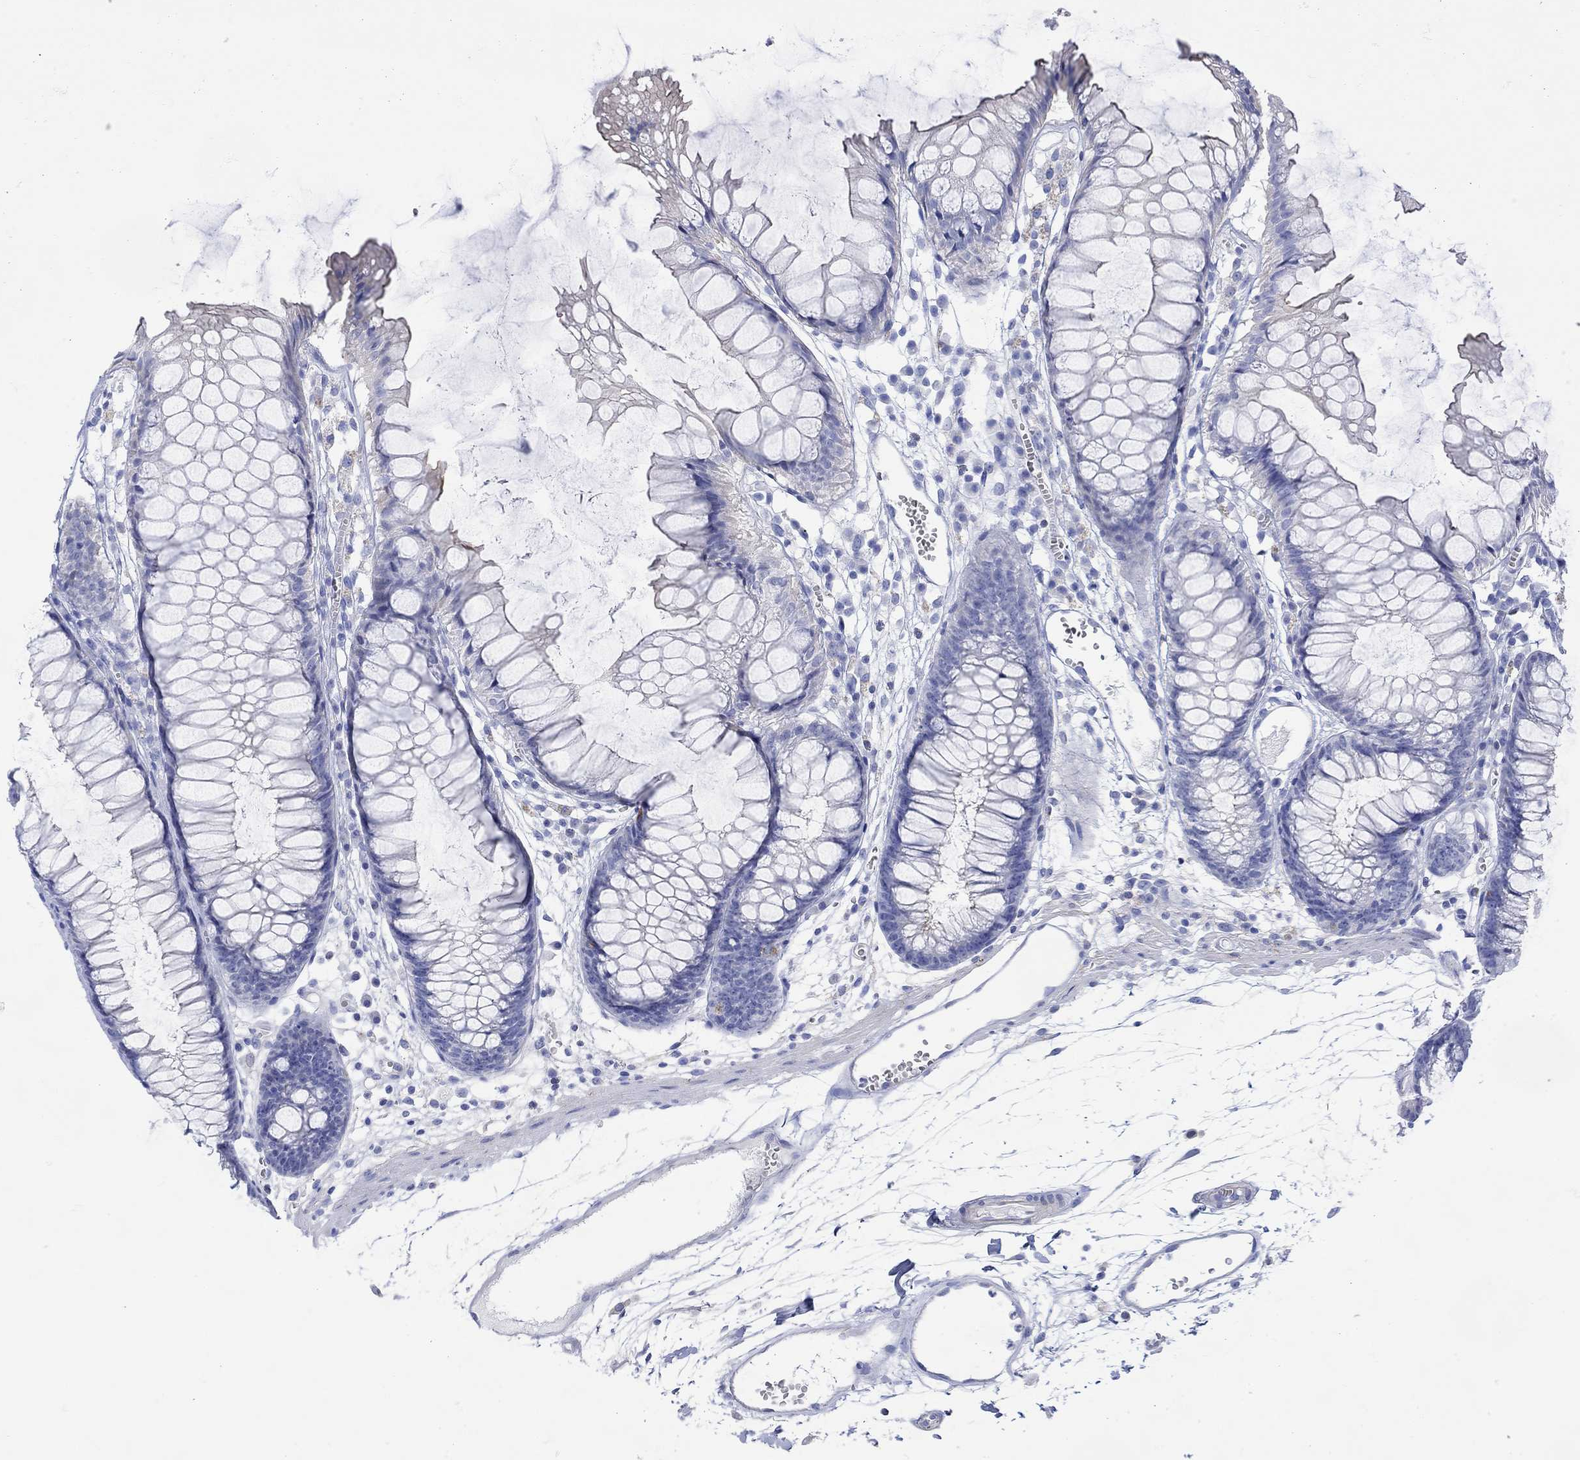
{"staining": {"intensity": "negative", "quantity": "none", "location": "none"}, "tissue": "colon", "cell_type": "Endothelial cells", "image_type": "normal", "snomed": [{"axis": "morphology", "description": "Normal tissue, NOS"}, {"axis": "morphology", "description": "Adenocarcinoma, NOS"}, {"axis": "topography", "description": "Colon"}], "caption": "This histopathology image is of benign colon stained with immunohistochemistry (IHC) to label a protein in brown with the nuclei are counter-stained blue. There is no expression in endothelial cells.", "gene": "ANKMY1", "patient": {"sex": "male", "age": 65}}